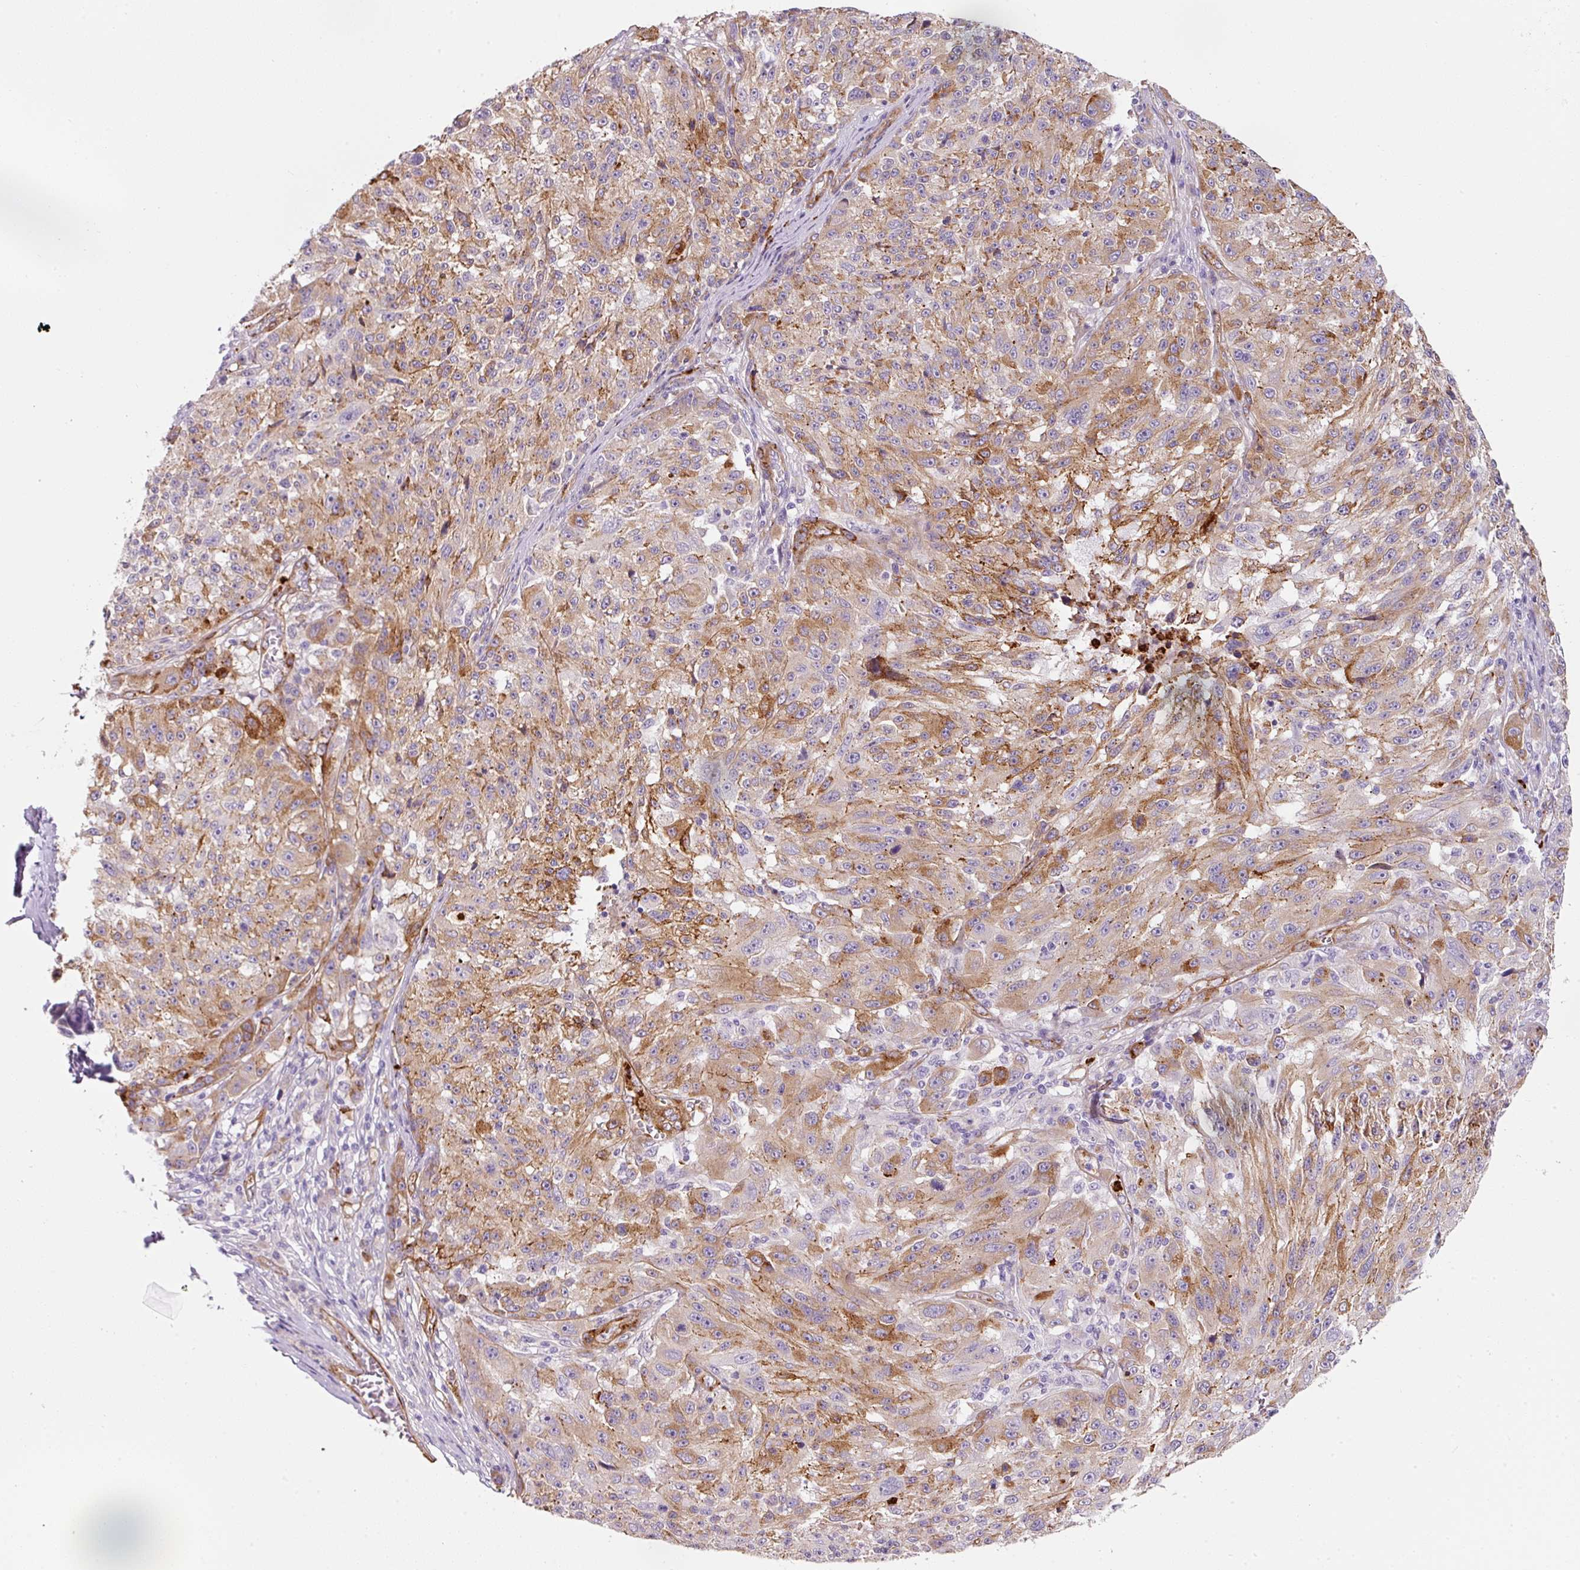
{"staining": {"intensity": "moderate", "quantity": ">75%", "location": "cytoplasmic/membranous"}, "tissue": "melanoma", "cell_type": "Tumor cells", "image_type": "cancer", "snomed": [{"axis": "morphology", "description": "Malignant melanoma, NOS"}, {"axis": "topography", "description": "Skin"}], "caption": "DAB (3,3'-diaminobenzidine) immunohistochemical staining of melanoma shows moderate cytoplasmic/membranous protein staining in approximately >75% of tumor cells.", "gene": "LOXL4", "patient": {"sex": "male", "age": 53}}